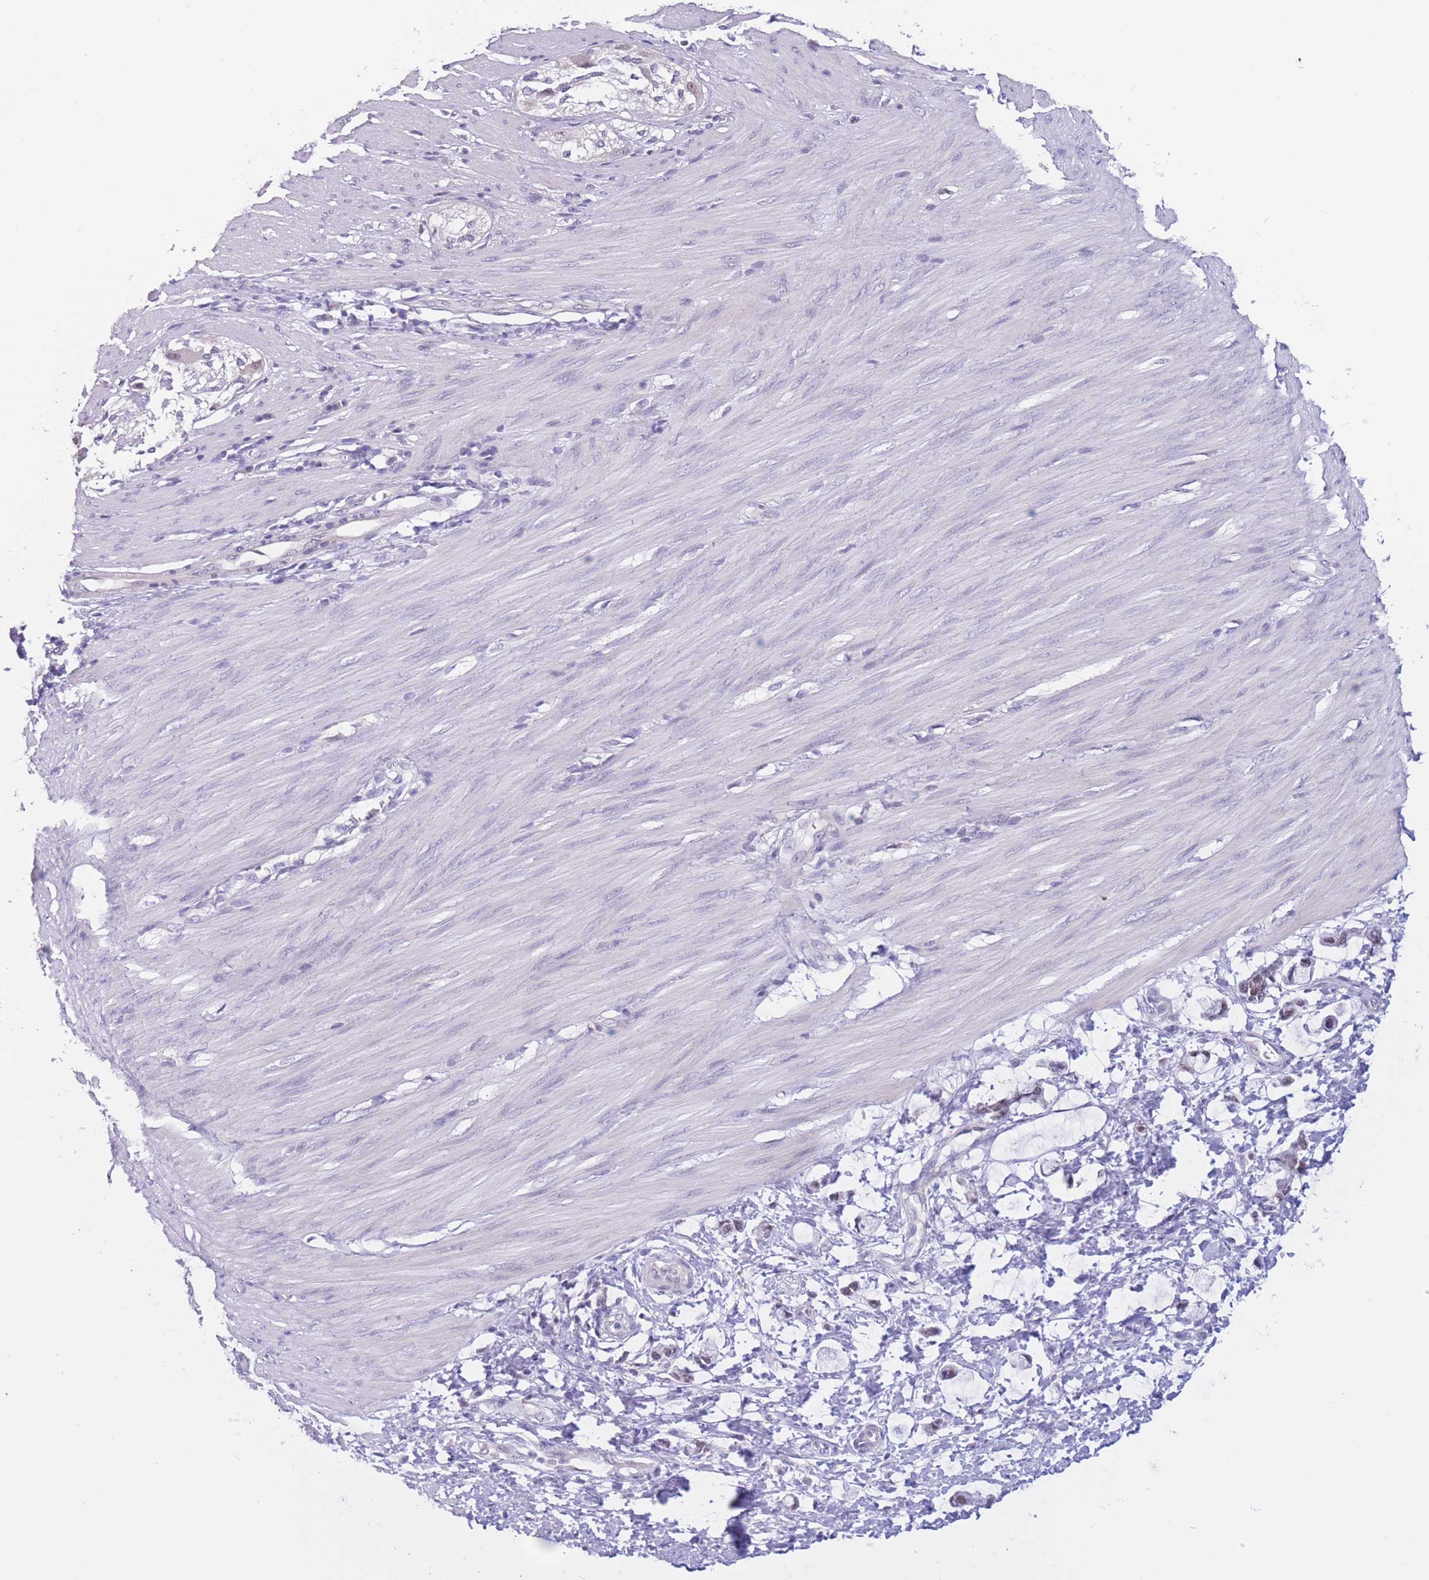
{"staining": {"intensity": "negative", "quantity": "none", "location": "none"}, "tissue": "smooth muscle", "cell_type": "Smooth muscle cells", "image_type": "normal", "snomed": [{"axis": "morphology", "description": "Normal tissue, NOS"}, {"axis": "morphology", "description": "Adenocarcinoma, NOS"}, {"axis": "topography", "description": "Colon"}, {"axis": "topography", "description": "Peripheral nerve tissue"}], "caption": "Smooth muscle stained for a protein using immunohistochemistry (IHC) exhibits no expression smooth muscle cells.", "gene": "BOP1", "patient": {"sex": "male", "age": 14}}